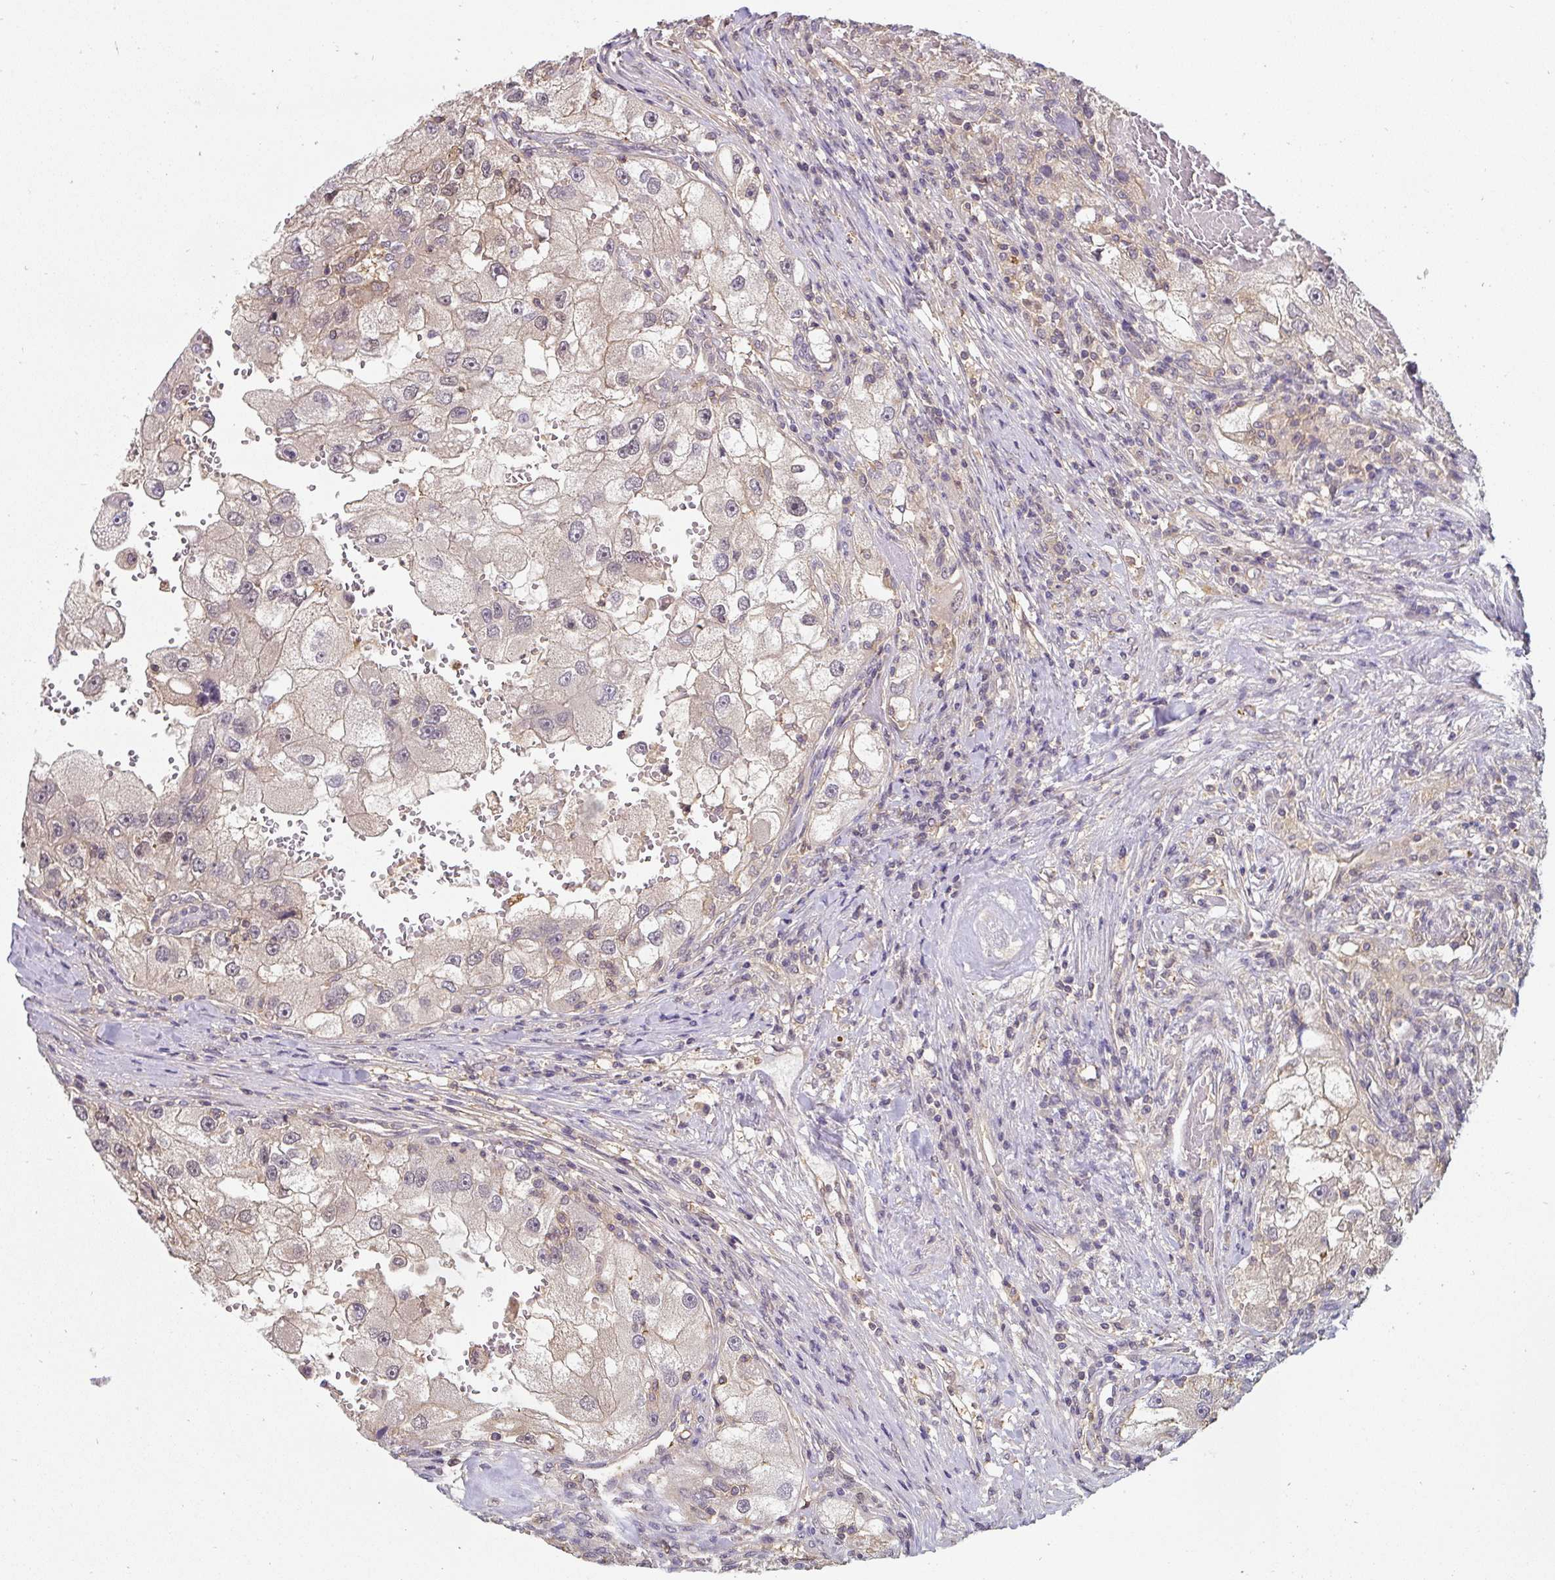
{"staining": {"intensity": "weak", "quantity": "<25%", "location": "cytoplasmic/membranous"}, "tissue": "renal cancer", "cell_type": "Tumor cells", "image_type": "cancer", "snomed": [{"axis": "morphology", "description": "Adenocarcinoma, NOS"}, {"axis": "topography", "description": "Kidney"}], "caption": "There is no significant staining in tumor cells of renal cancer (adenocarcinoma).", "gene": "ST13", "patient": {"sex": "male", "age": 63}}